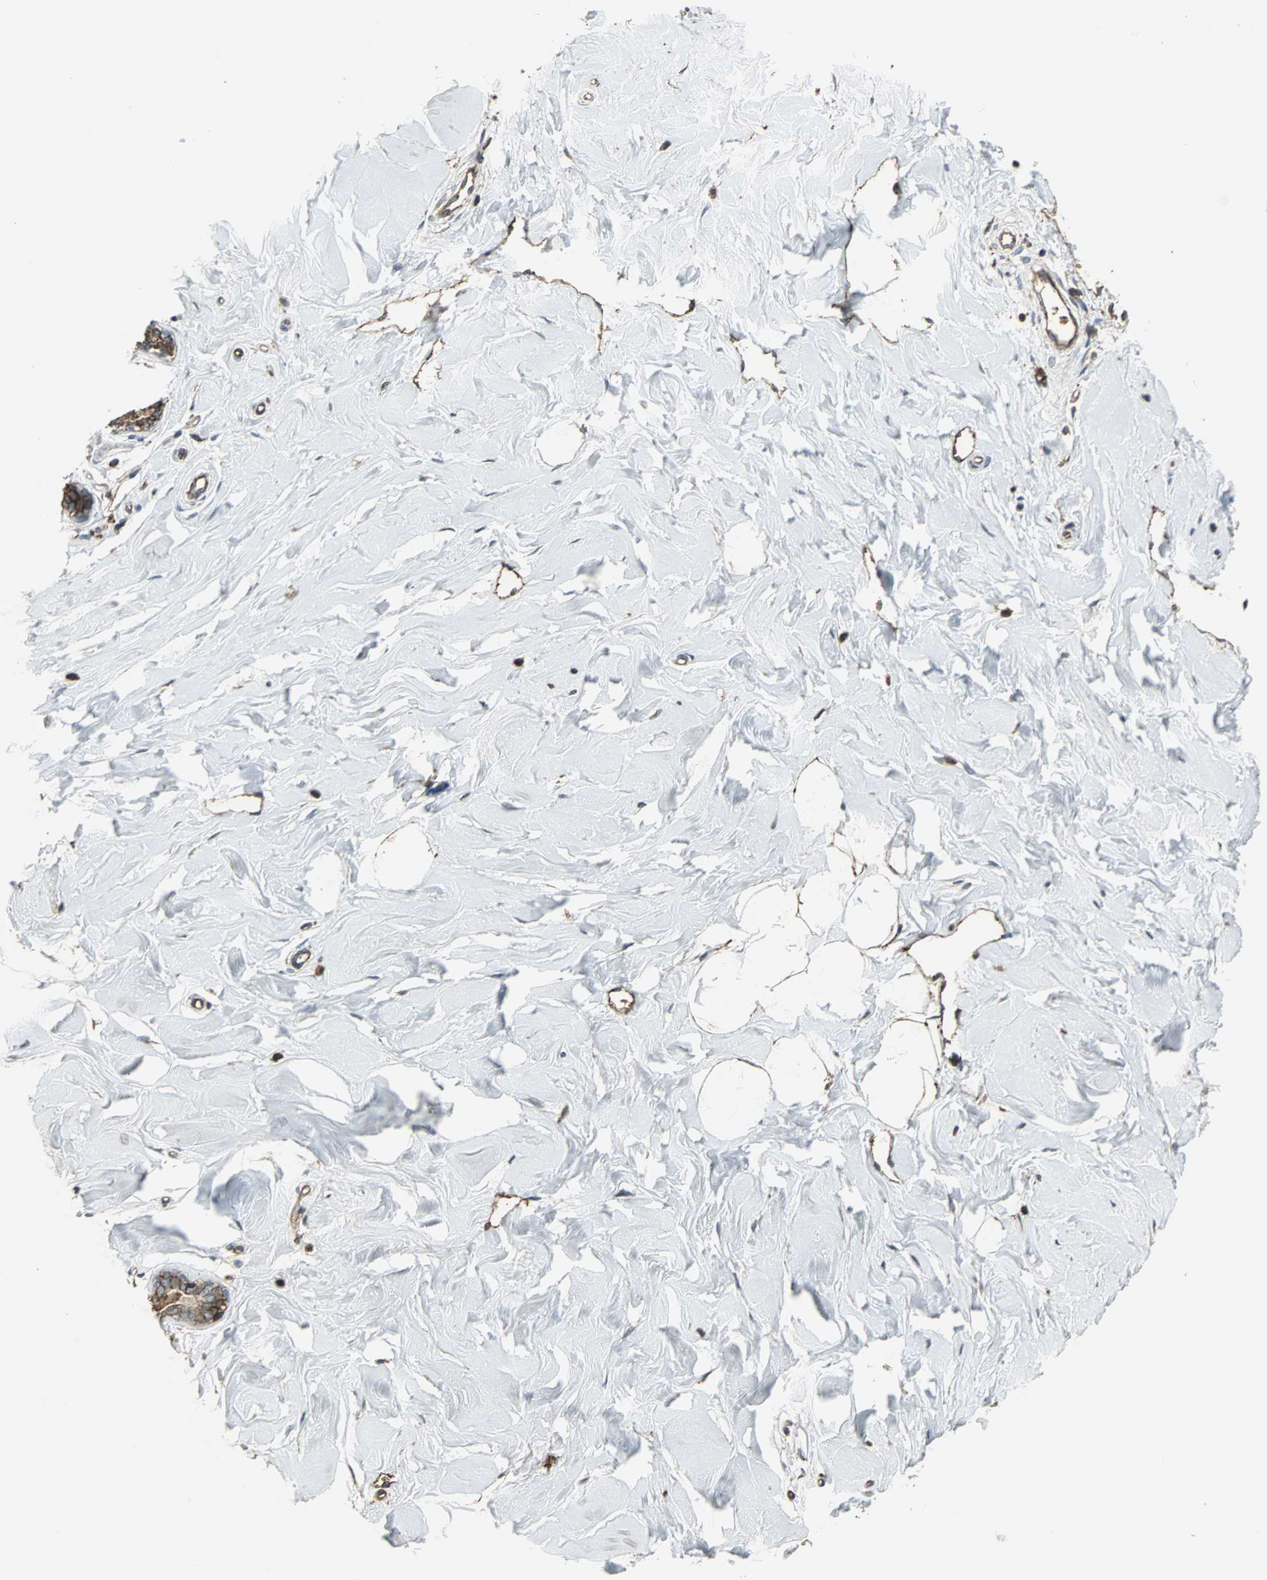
{"staining": {"intensity": "weak", "quantity": ">75%", "location": "cytoplasmic/membranous"}, "tissue": "breast", "cell_type": "Adipocytes", "image_type": "normal", "snomed": [{"axis": "morphology", "description": "Normal tissue, NOS"}, {"axis": "topography", "description": "Breast"}], "caption": "Breast stained with DAB (3,3'-diaminobenzidine) IHC shows low levels of weak cytoplasmic/membranous positivity in about >75% of adipocytes.", "gene": "F11R", "patient": {"sex": "female", "age": 23}}